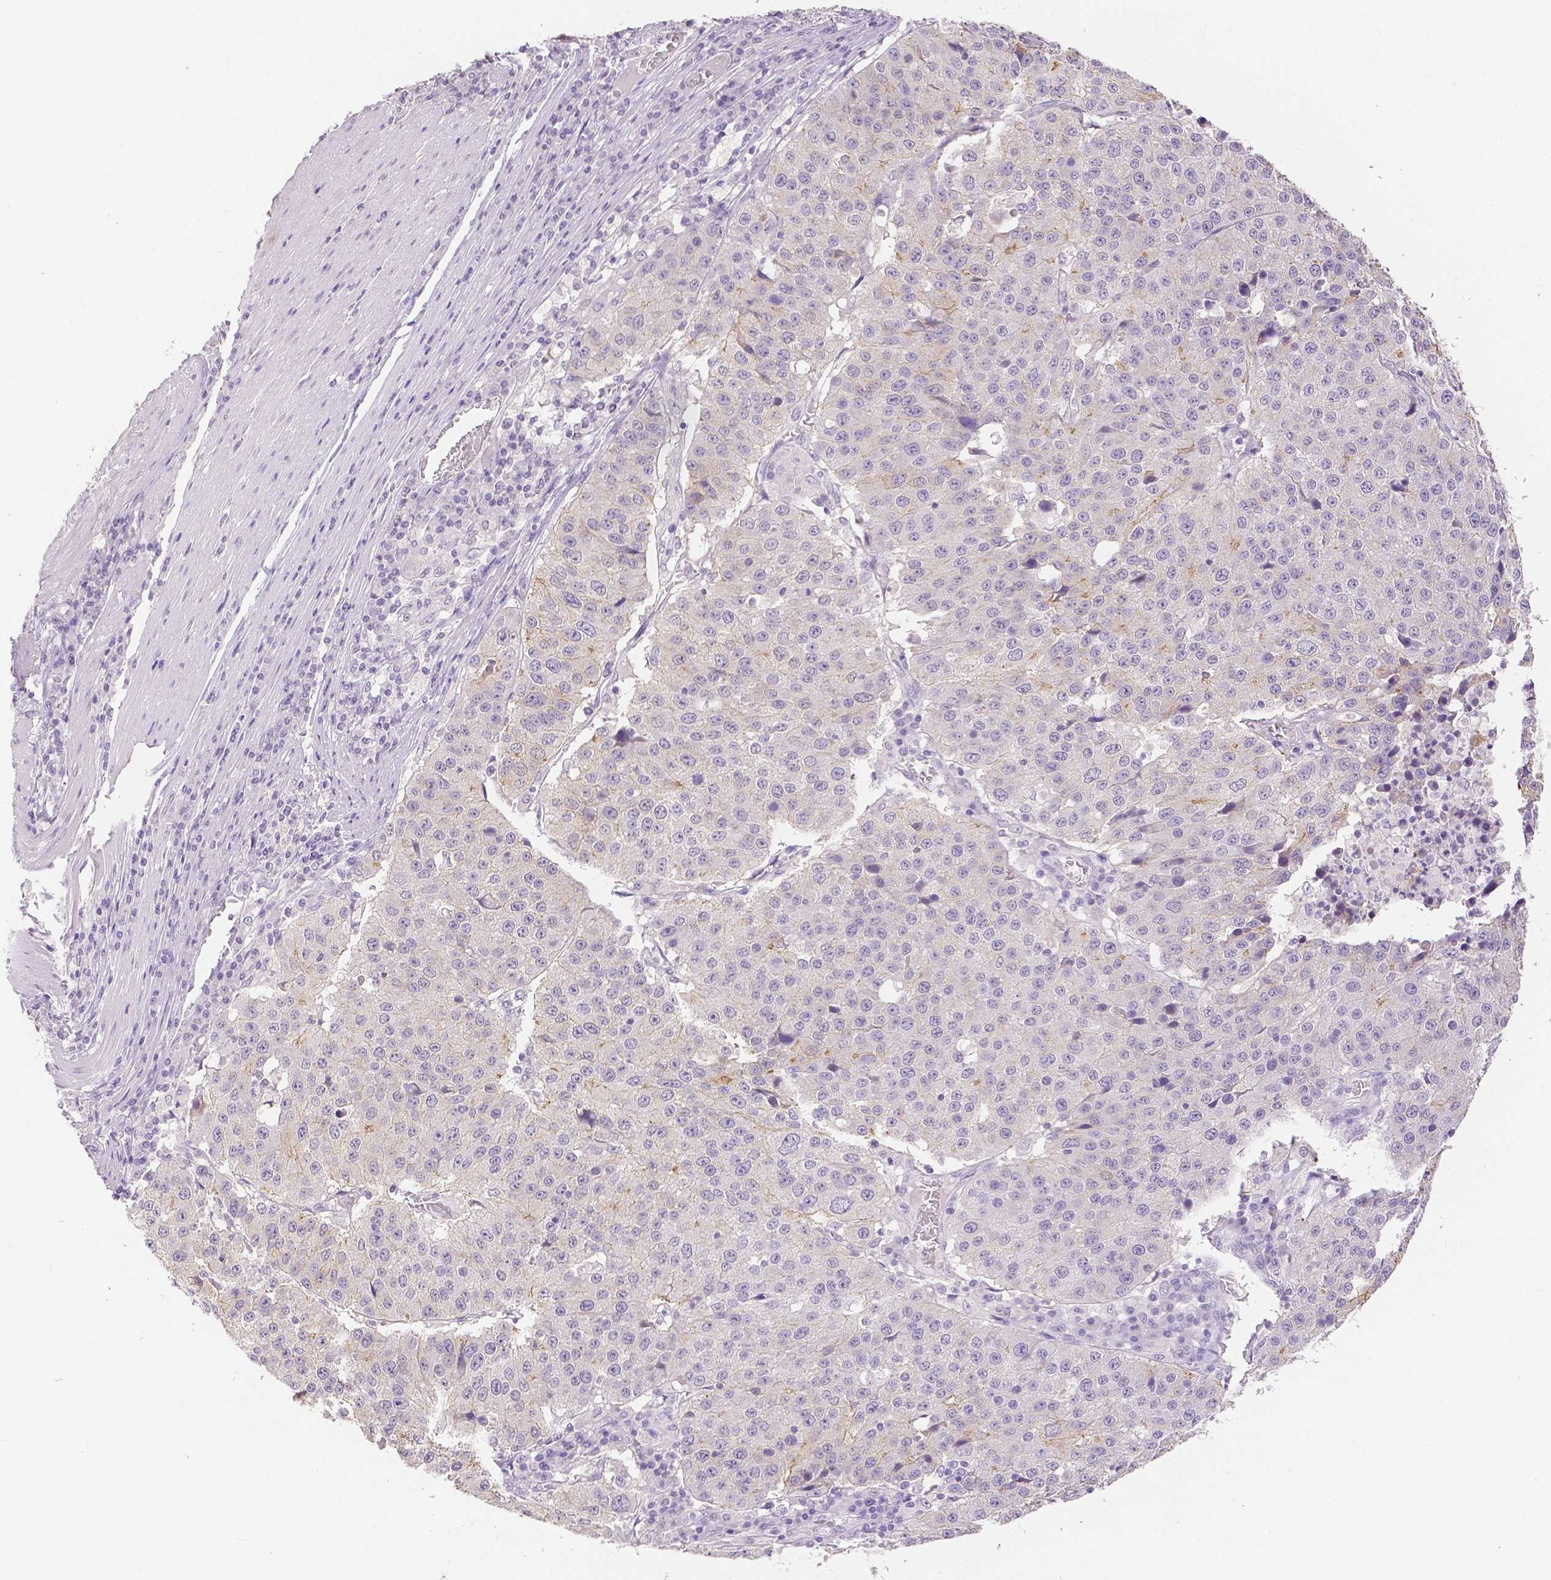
{"staining": {"intensity": "negative", "quantity": "none", "location": "none"}, "tissue": "stomach cancer", "cell_type": "Tumor cells", "image_type": "cancer", "snomed": [{"axis": "morphology", "description": "Adenocarcinoma, NOS"}, {"axis": "topography", "description": "Stomach"}], "caption": "Immunohistochemistry photomicrograph of human stomach cancer (adenocarcinoma) stained for a protein (brown), which exhibits no expression in tumor cells.", "gene": "OCLN", "patient": {"sex": "male", "age": 71}}